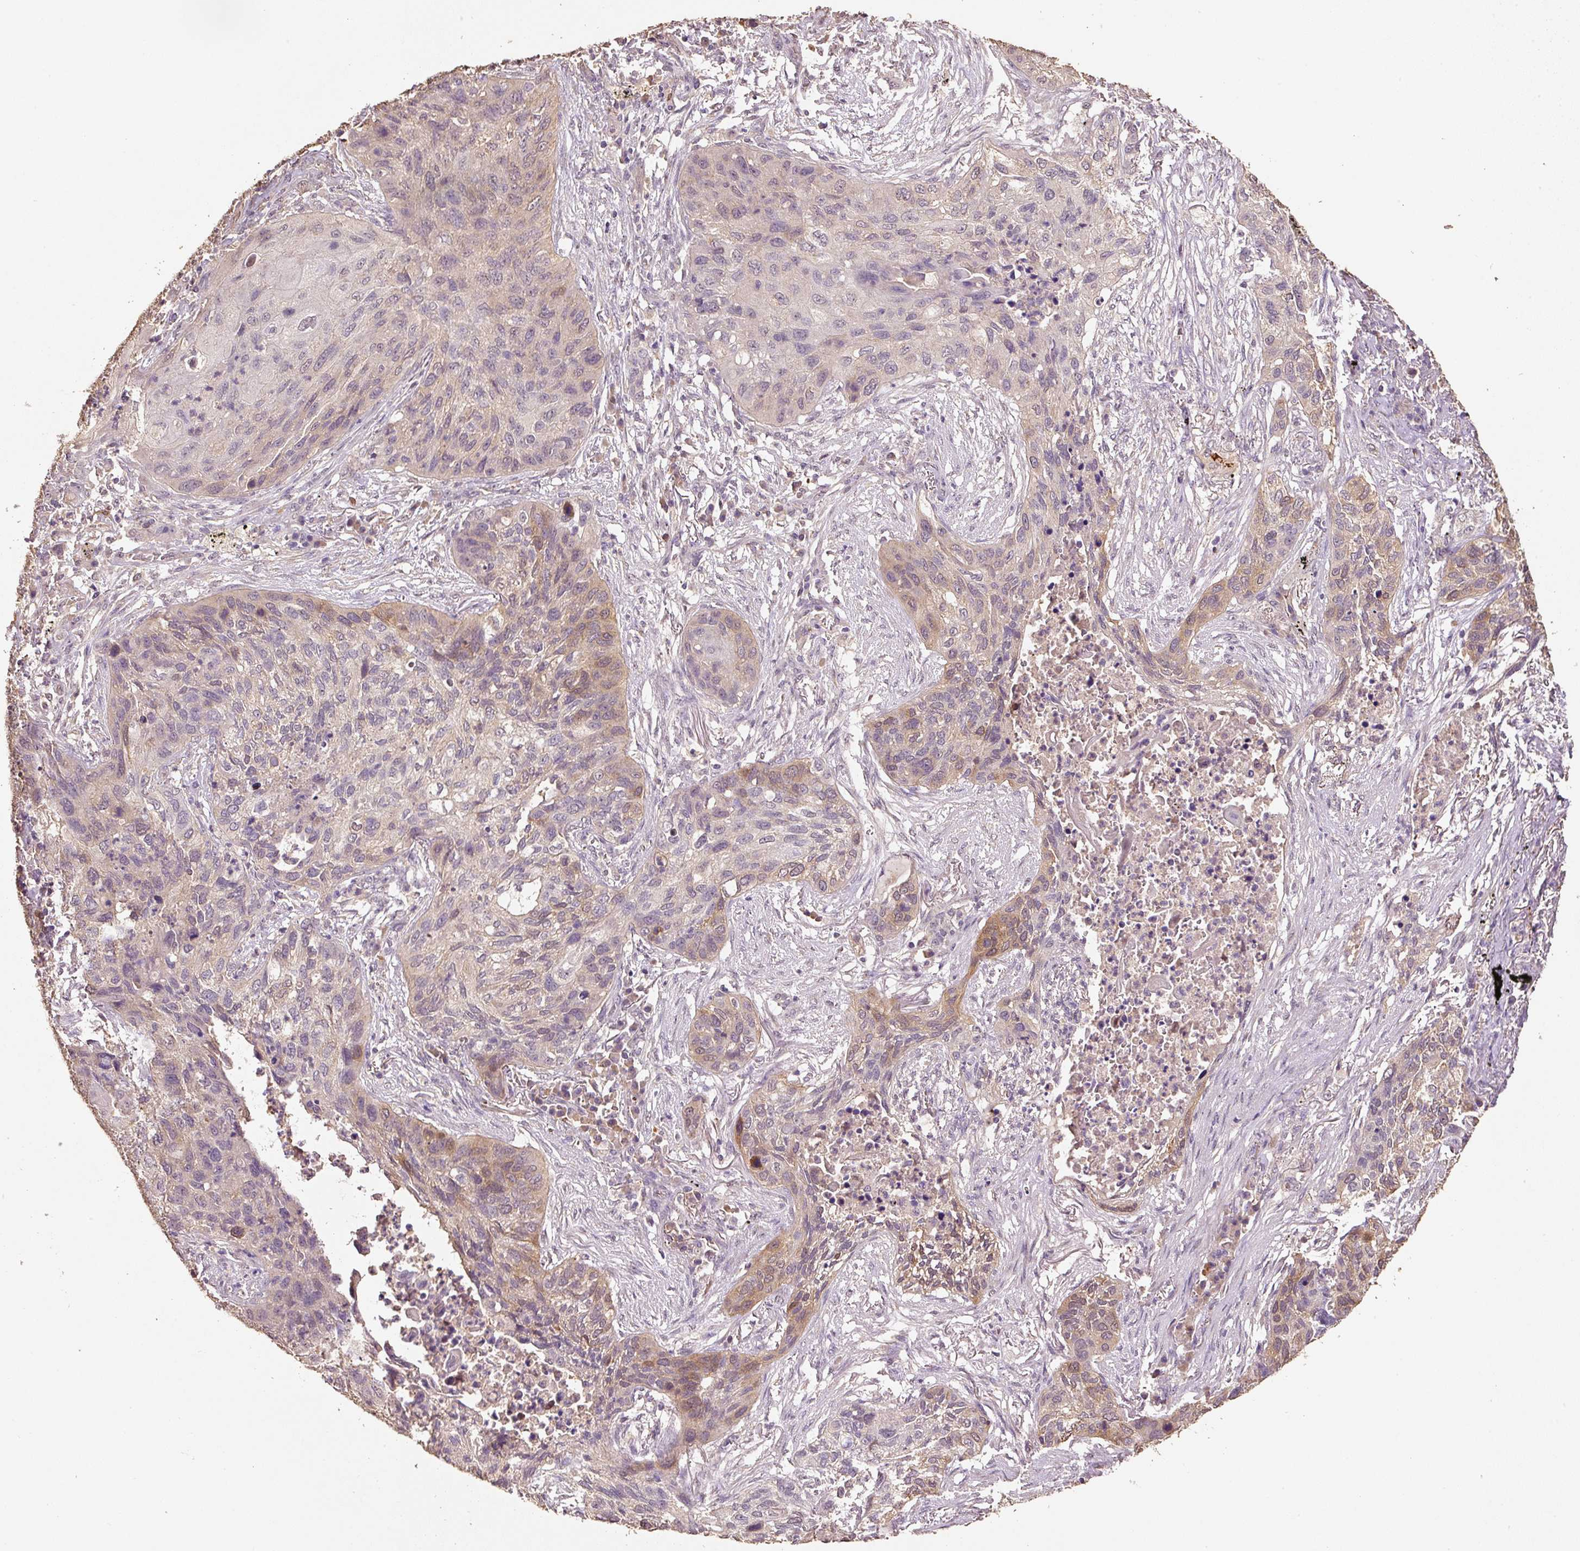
{"staining": {"intensity": "weak", "quantity": "25%-75%", "location": "cytoplasmic/membranous"}, "tissue": "lung cancer", "cell_type": "Tumor cells", "image_type": "cancer", "snomed": [{"axis": "morphology", "description": "Squamous cell carcinoma, NOS"}, {"axis": "topography", "description": "Lung"}], "caption": "An image of squamous cell carcinoma (lung) stained for a protein displays weak cytoplasmic/membranous brown staining in tumor cells.", "gene": "HERC2", "patient": {"sex": "female", "age": 63}}